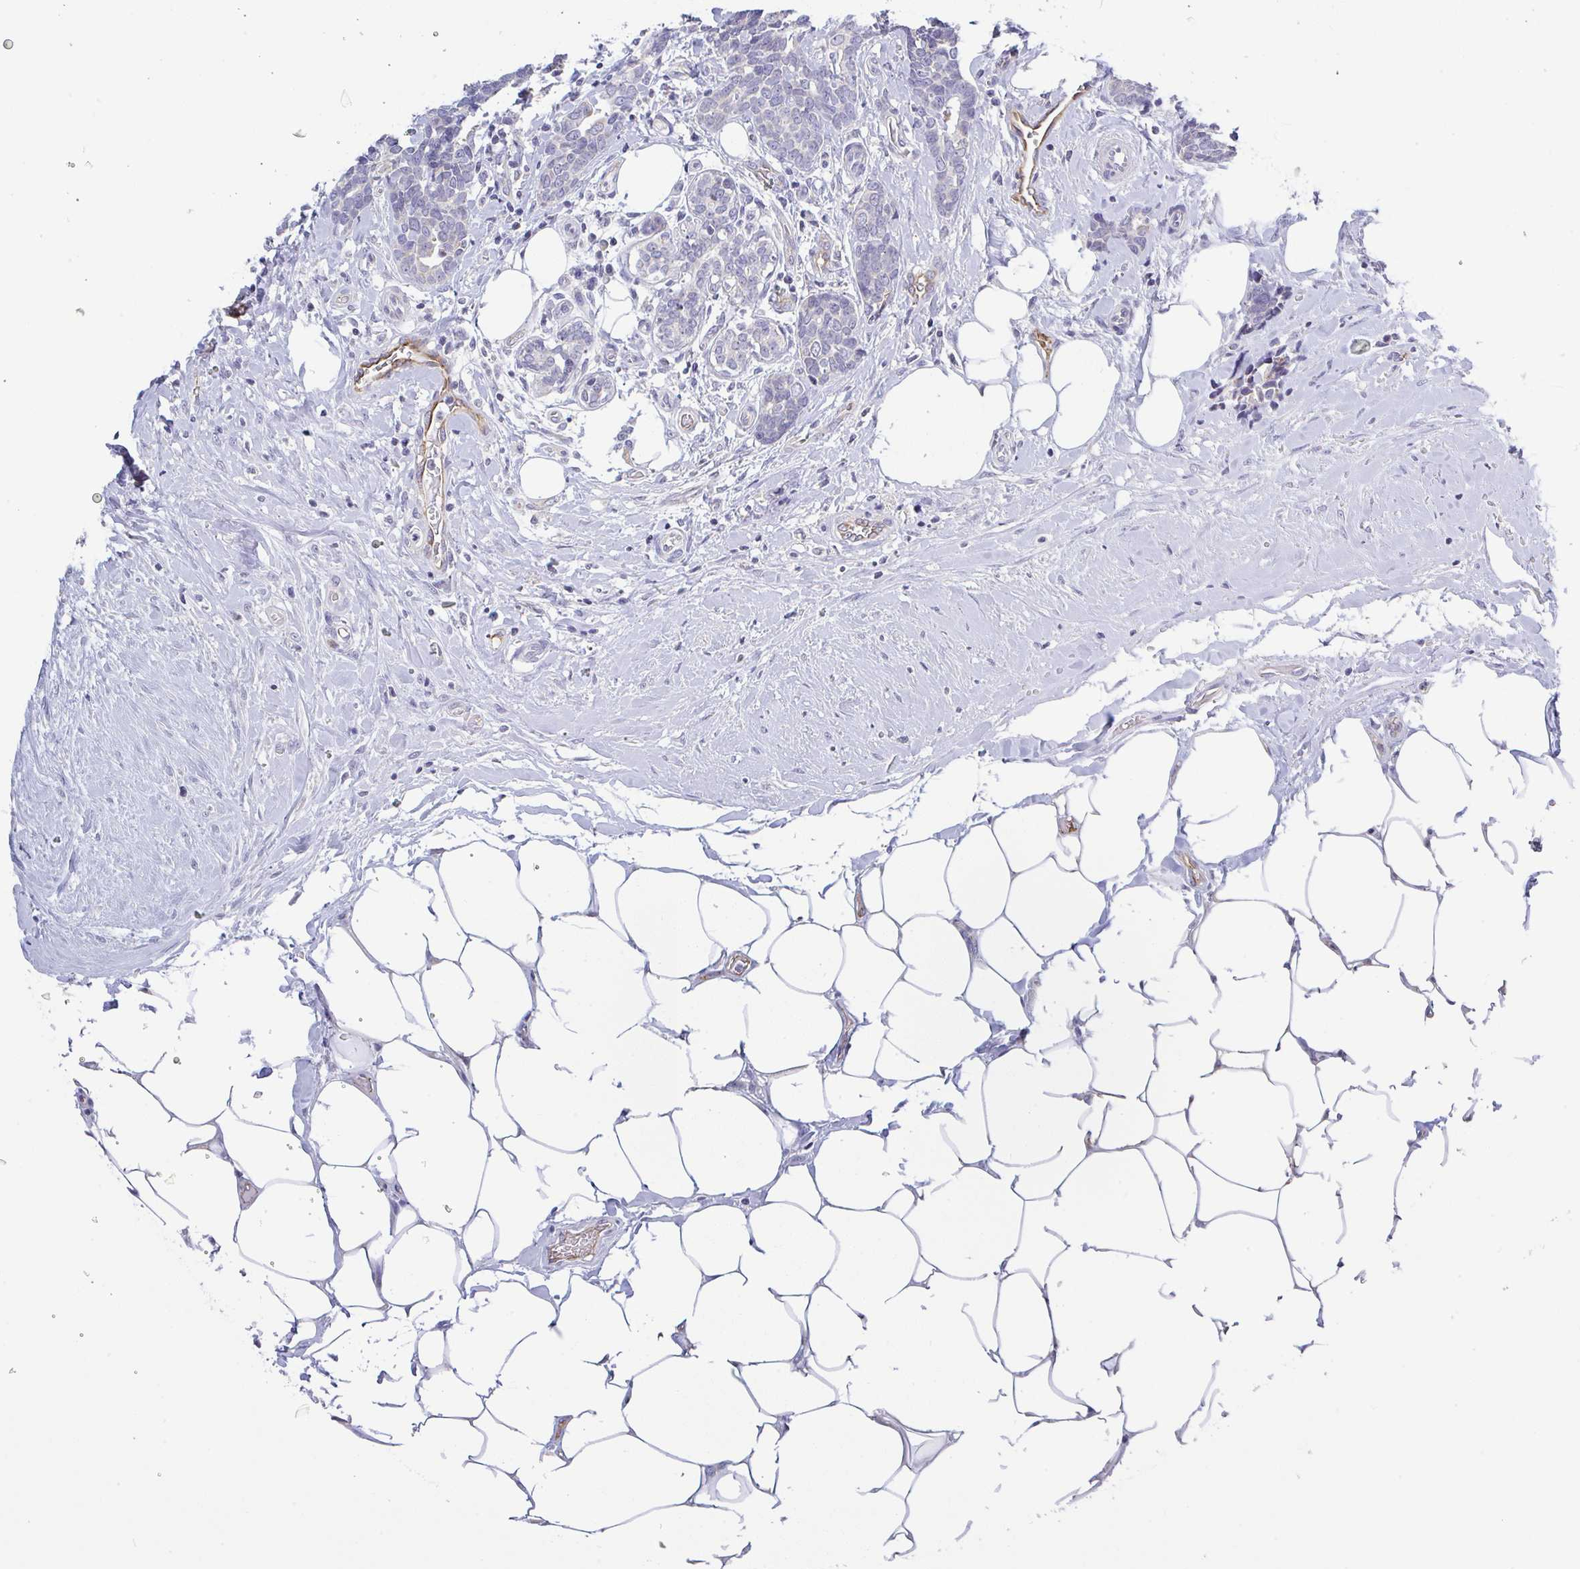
{"staining": {"intensity": "negative", "quantity": "none", "location": "none"}, "tissue": "breast cancer", "cell_type": "Tumor cells", "image_type": "cancer", "snomed": [{"axis": "morphology", "description": "Duct carcinoma"}, {"axis": "topography", "description": "Breast"}], "caption": "Human breast cancer (invasive ductal carcinoma) stained for a protein using immunohistochemistry demonstrates no expression in tumor cells.", "gene": "PLCD4", "patient": {"sex": "female", "age": 71}}